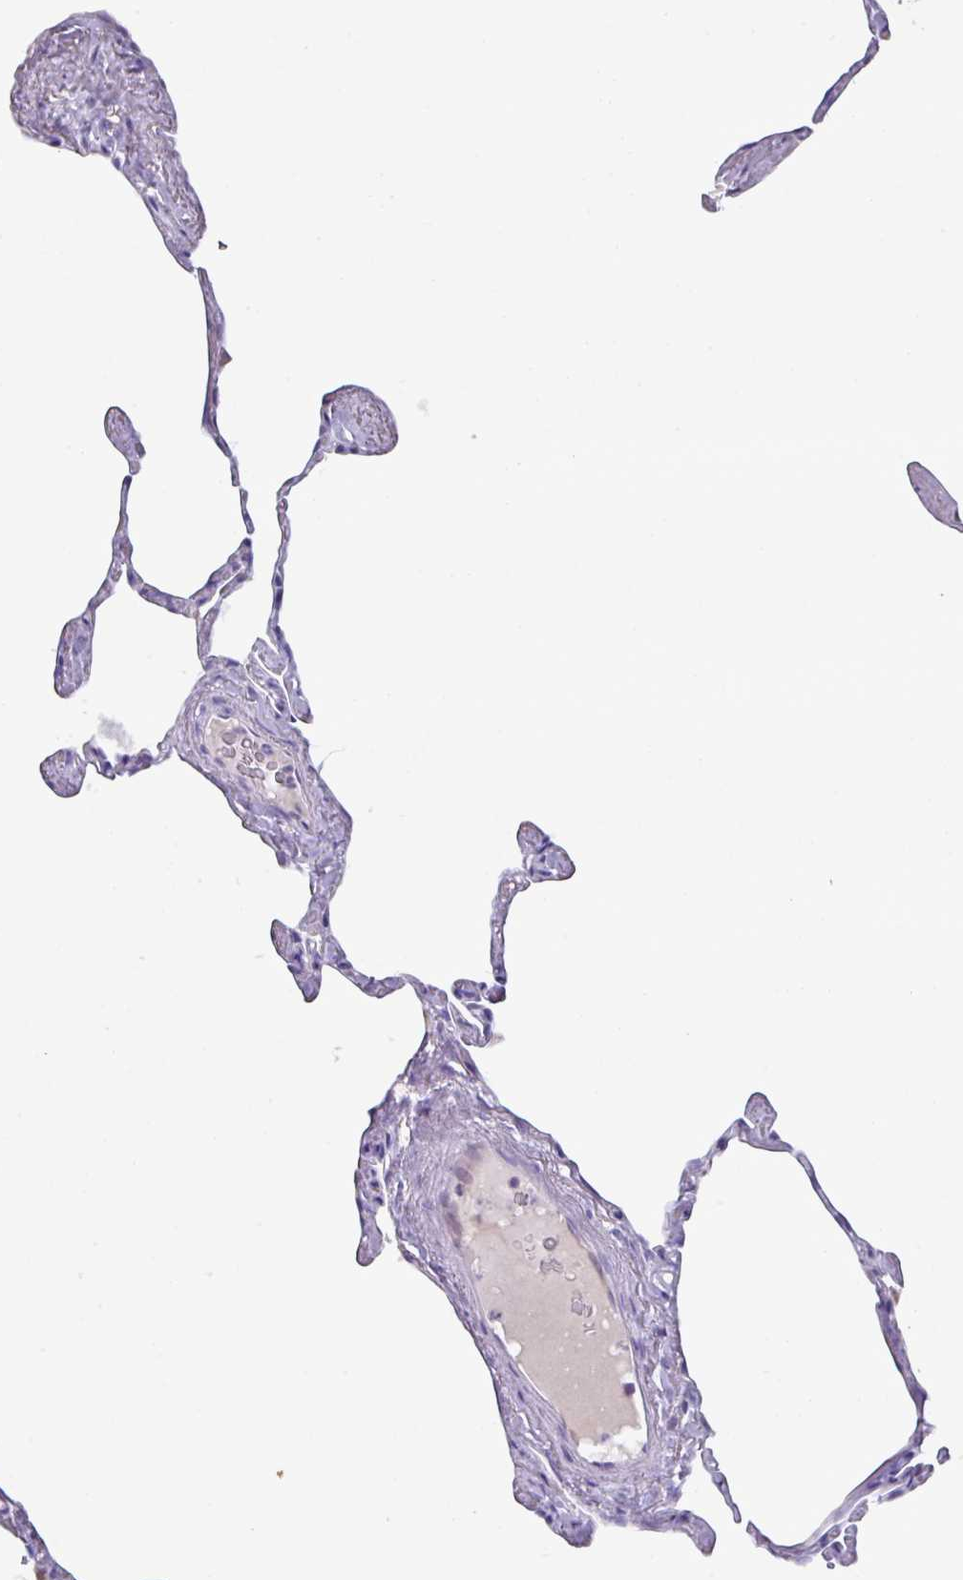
{"staining": {"intensity": "negative", "quantity": "none", "location": "none"}, "tissue": "lung", "cell_type": "Alveolar cells", "image_type": "normal", "snomed": [{"axis": "morphology", "description": "Normal tissue, NOS"}, {"axis": "topography", "description": "Lung"}], "caption": "The IHC image has no significant positivity in alveolar cells of lung. The staining was performed using DAB to visualize the protein expression in brown, while the nuclei were stained in blue with hematoxylin (Magnification: 20x).", "gene": "MT", "patient": {"sex": "male", "age": 65}}